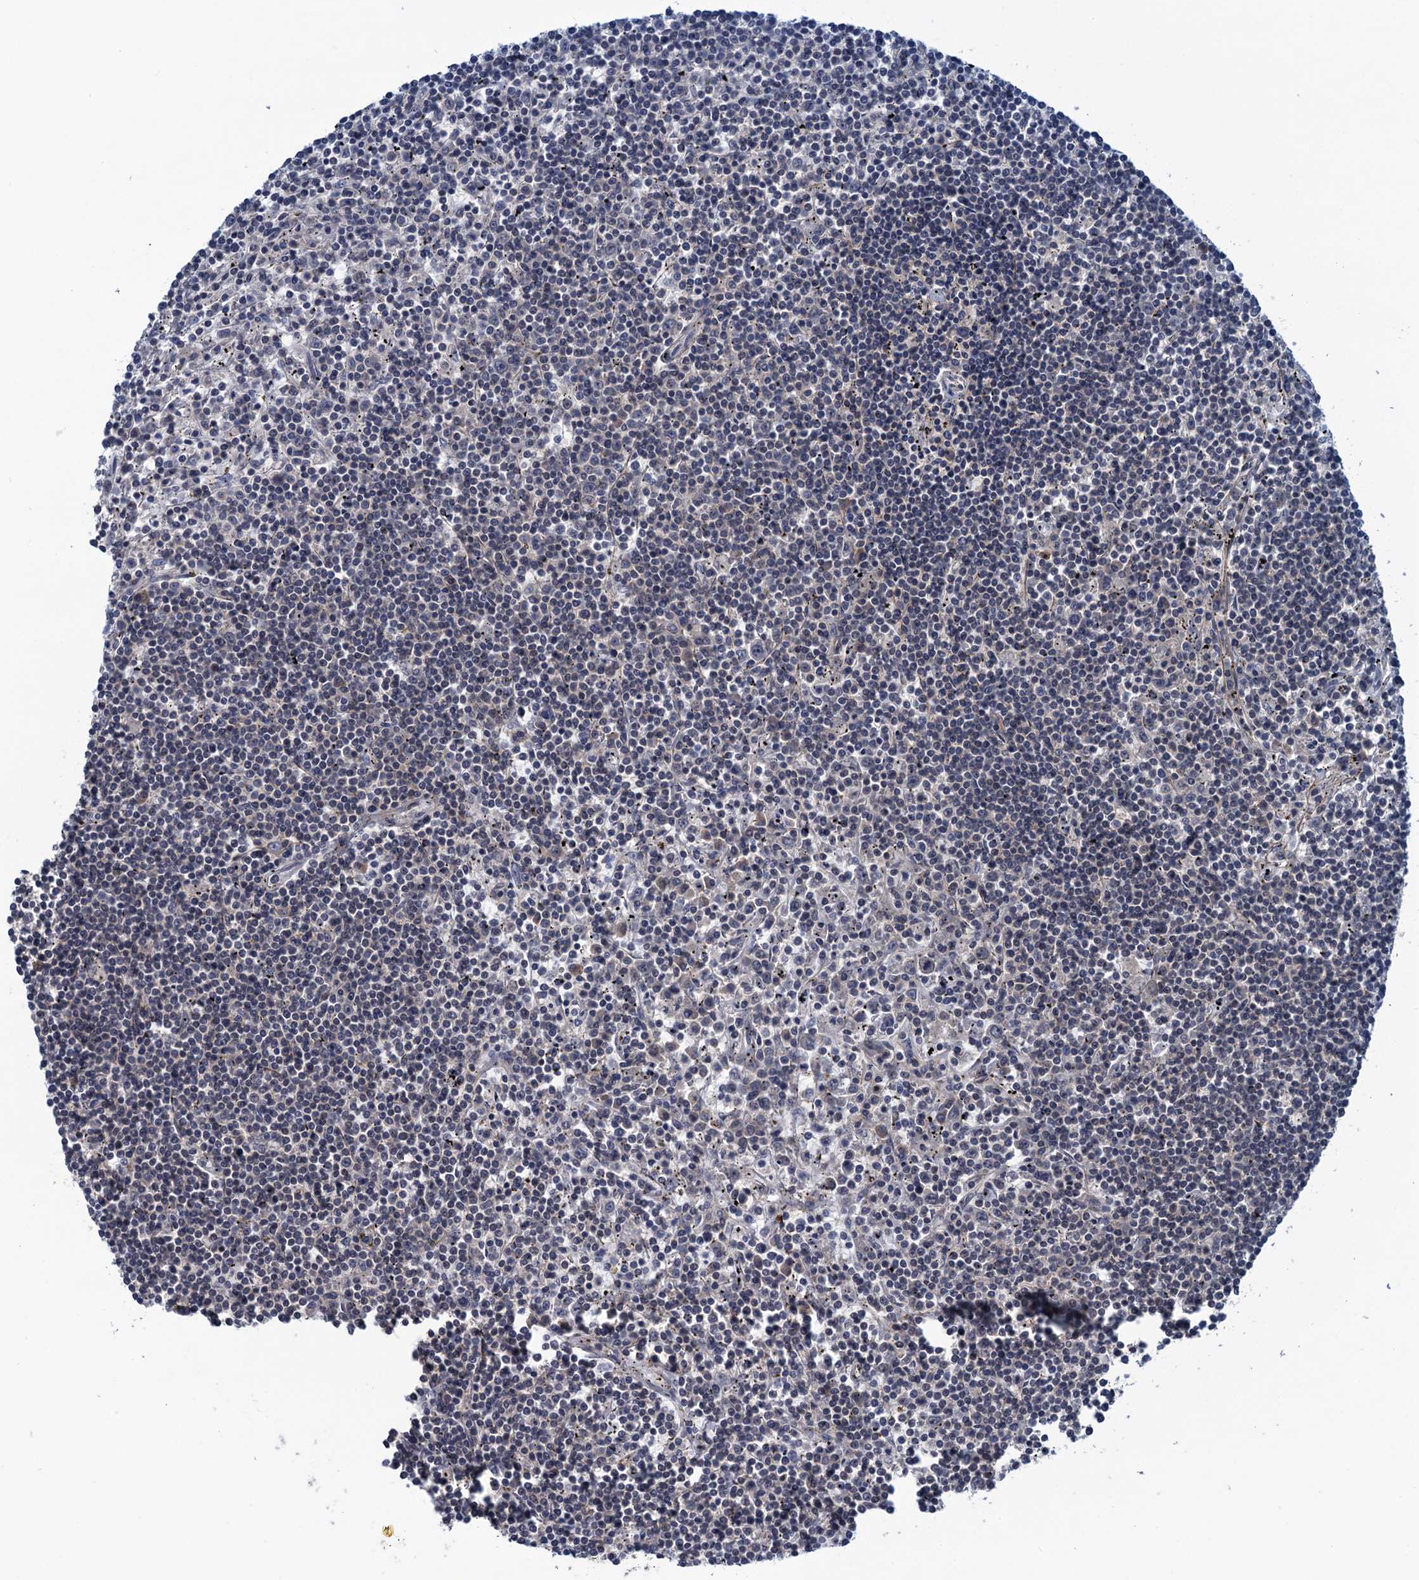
{"staining": {"intensity": "negative", "quantity": "none", "location": "none"}, "tissue": "lymphoma", "cell_type": "Tumor cells", "image_type": "cancer", "snomed": [{"axis": "morphology", "description": "Malignant lymphoma, non-Hodgkin's type, Low grade"}, {"axis": "topography", "description": "Spleen"}], "caption": "DAB immunohistochemical staining of human lymphoma exhibits no significant positivity in tumor cells.", "gene": "SAE1", "patient": {"sex": "male", "age": 76}}